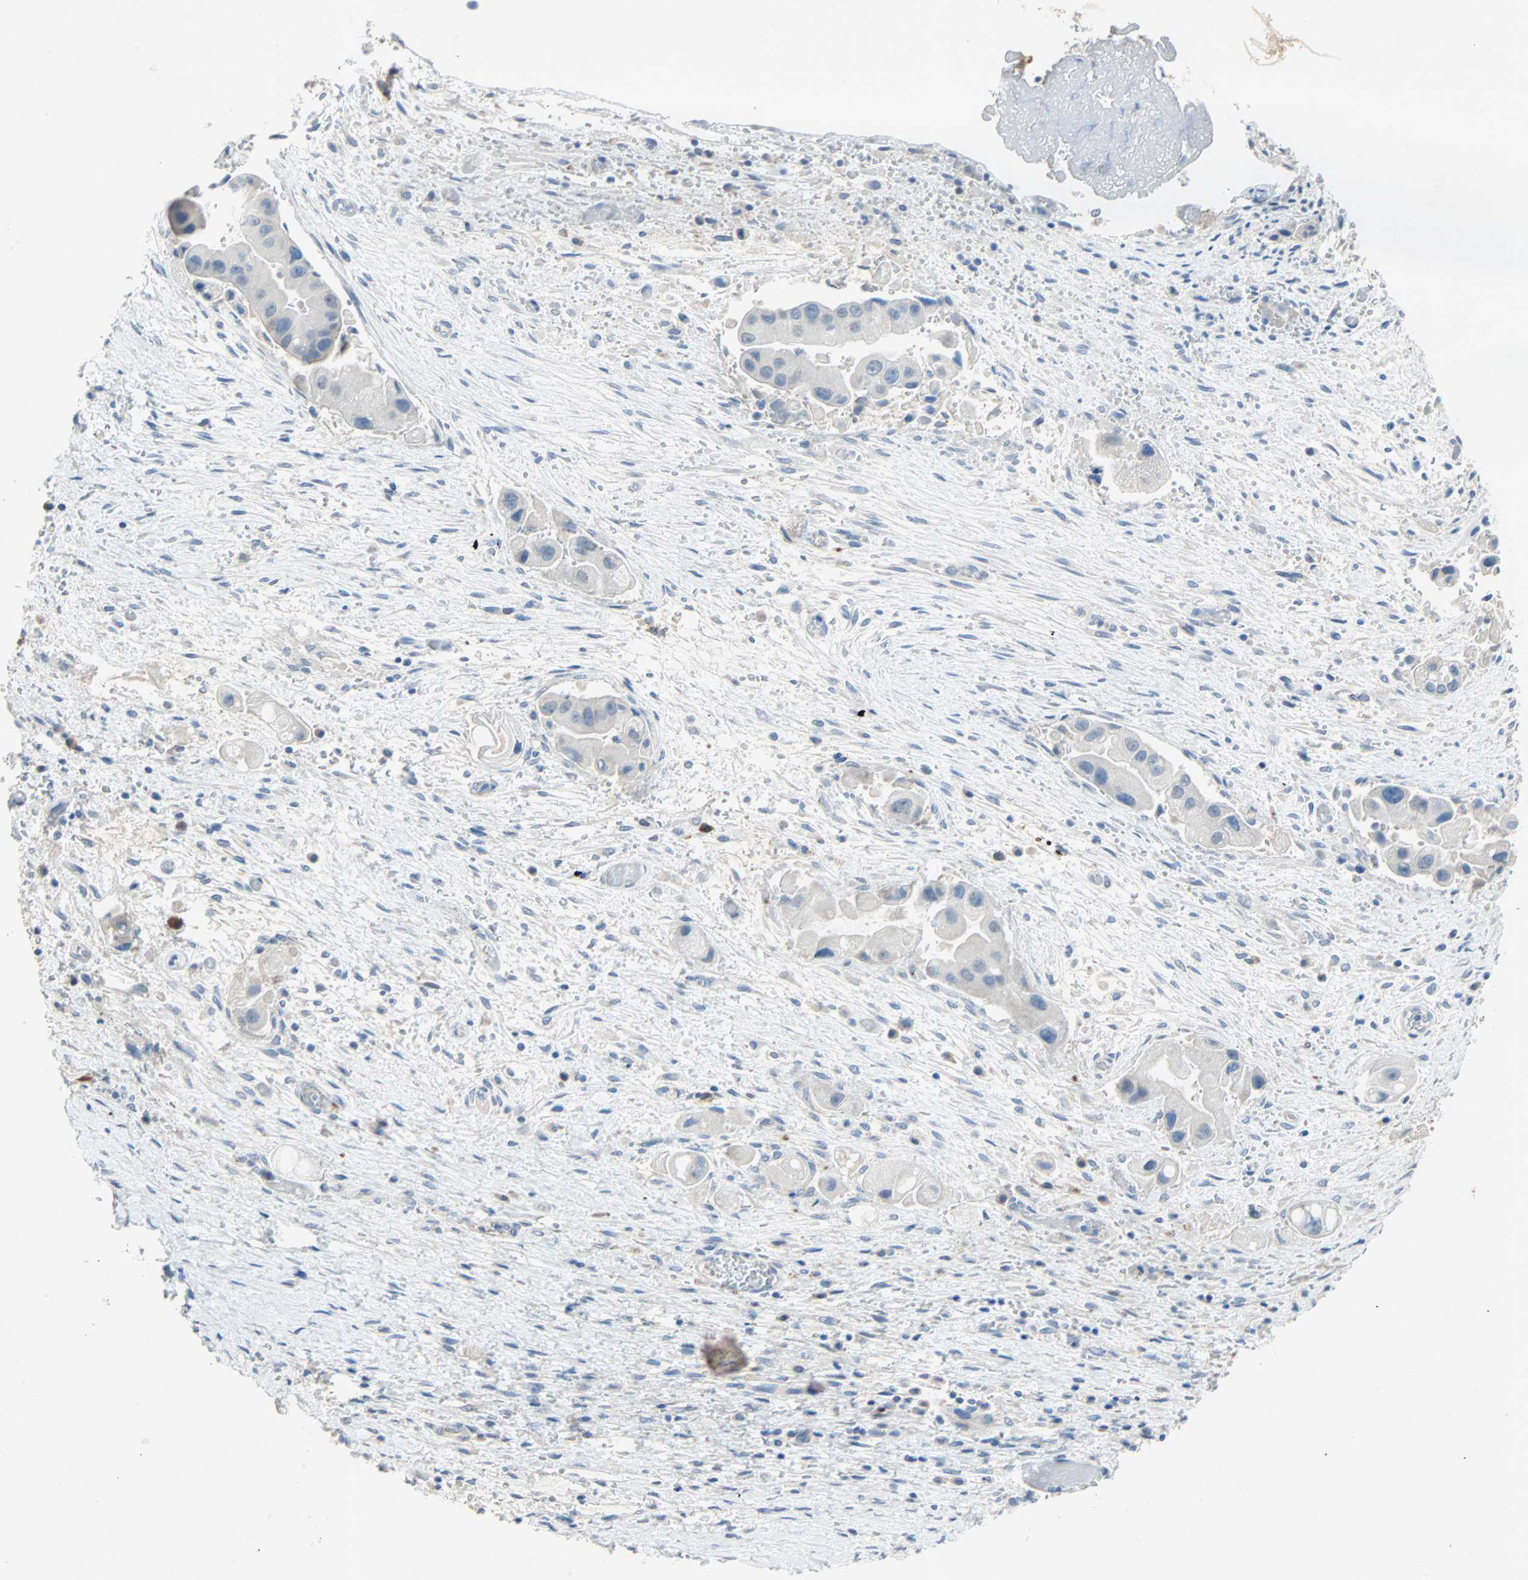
{"staining": {"intensity": "negative", "quantity": "none", "location": "none"}, "tissue": "liver cancer", "cell_type": "Tumor cells", "image_type": "cancer", "snomed": [{"axis": "morphology", "description": "Normal tissue, NOS"}, {"axis": "morphology", "description": "Cholangiocarcinoma"}, {"axis": "topography", "description": "Liver"}, {"axis": "topography", "description": "Peripheral nerve tissue"}], "caption": "High magnification brightfield microscopy of liver cancer stained with DAB (brown) and counterstained with hematoxylin (blue): tumor cells show no significant expression. (DAB (3,3'-diaminobenzidine) IHC, high magnification).", "gene": "PCDHB2", "patient": {"sex": "male", "age": 50}}